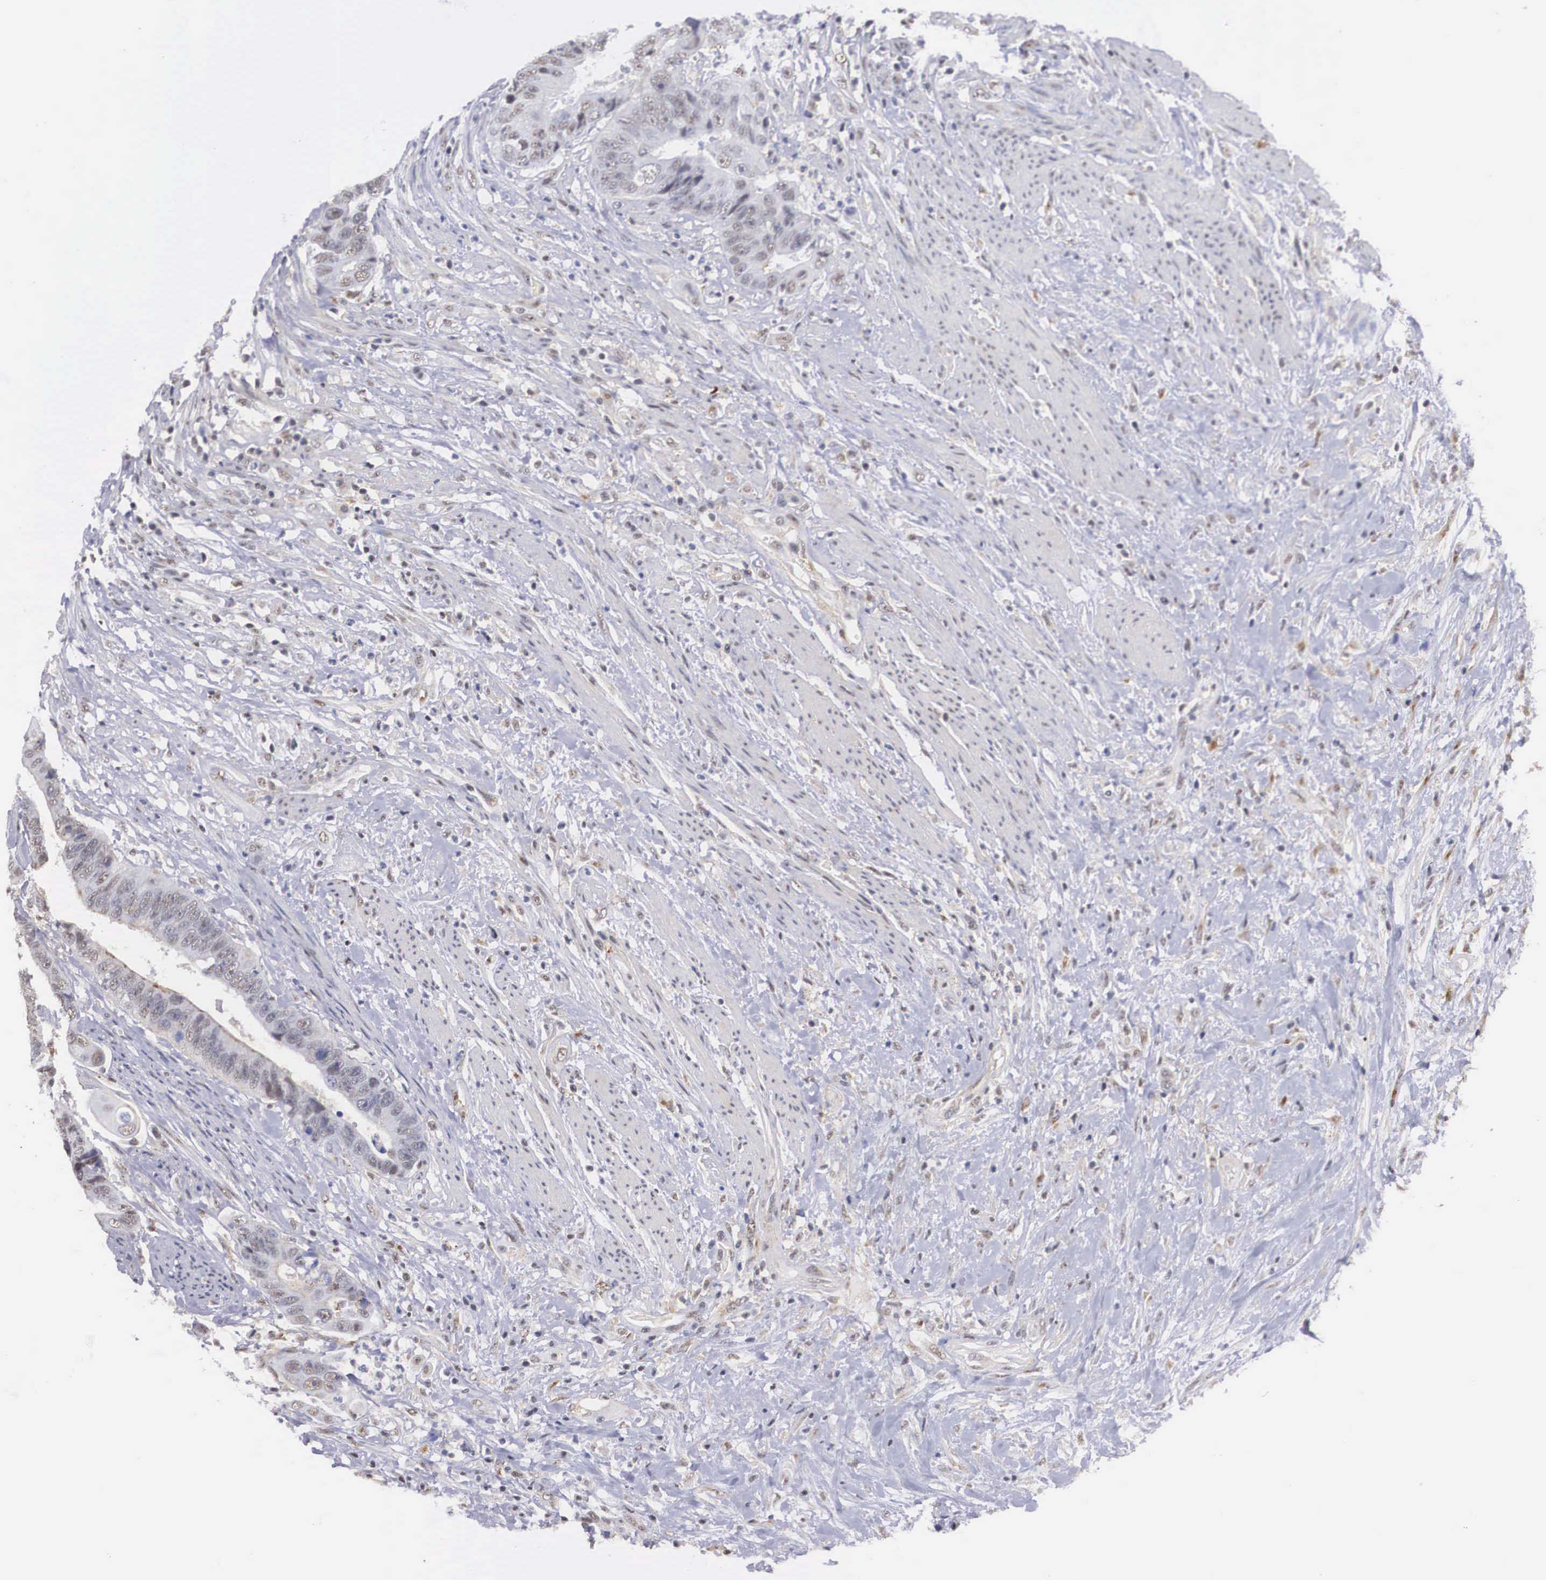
{"staining": {"intensity": "weak", "quantity": "<25%", "location": "cytoplasmic/membranous"}, "tissue": "colorectal cancer", "cell_type": "Tumor cells", "image_type": "cancer", "snomed": [{"axis": "morphology", "description": "Adenocarcinoma, NOS"}, {"axis": "topography", "description": "Rectum"}], "caption": "High magnification brightfield microscopy of colorectal adenocarcinoma stained with DAB (brown) and counterstained with hematoxylin (blue): tumor cells show no significant expression.", "gene": "NR4A2", "patient": {"sex": "female", "age": 65}}